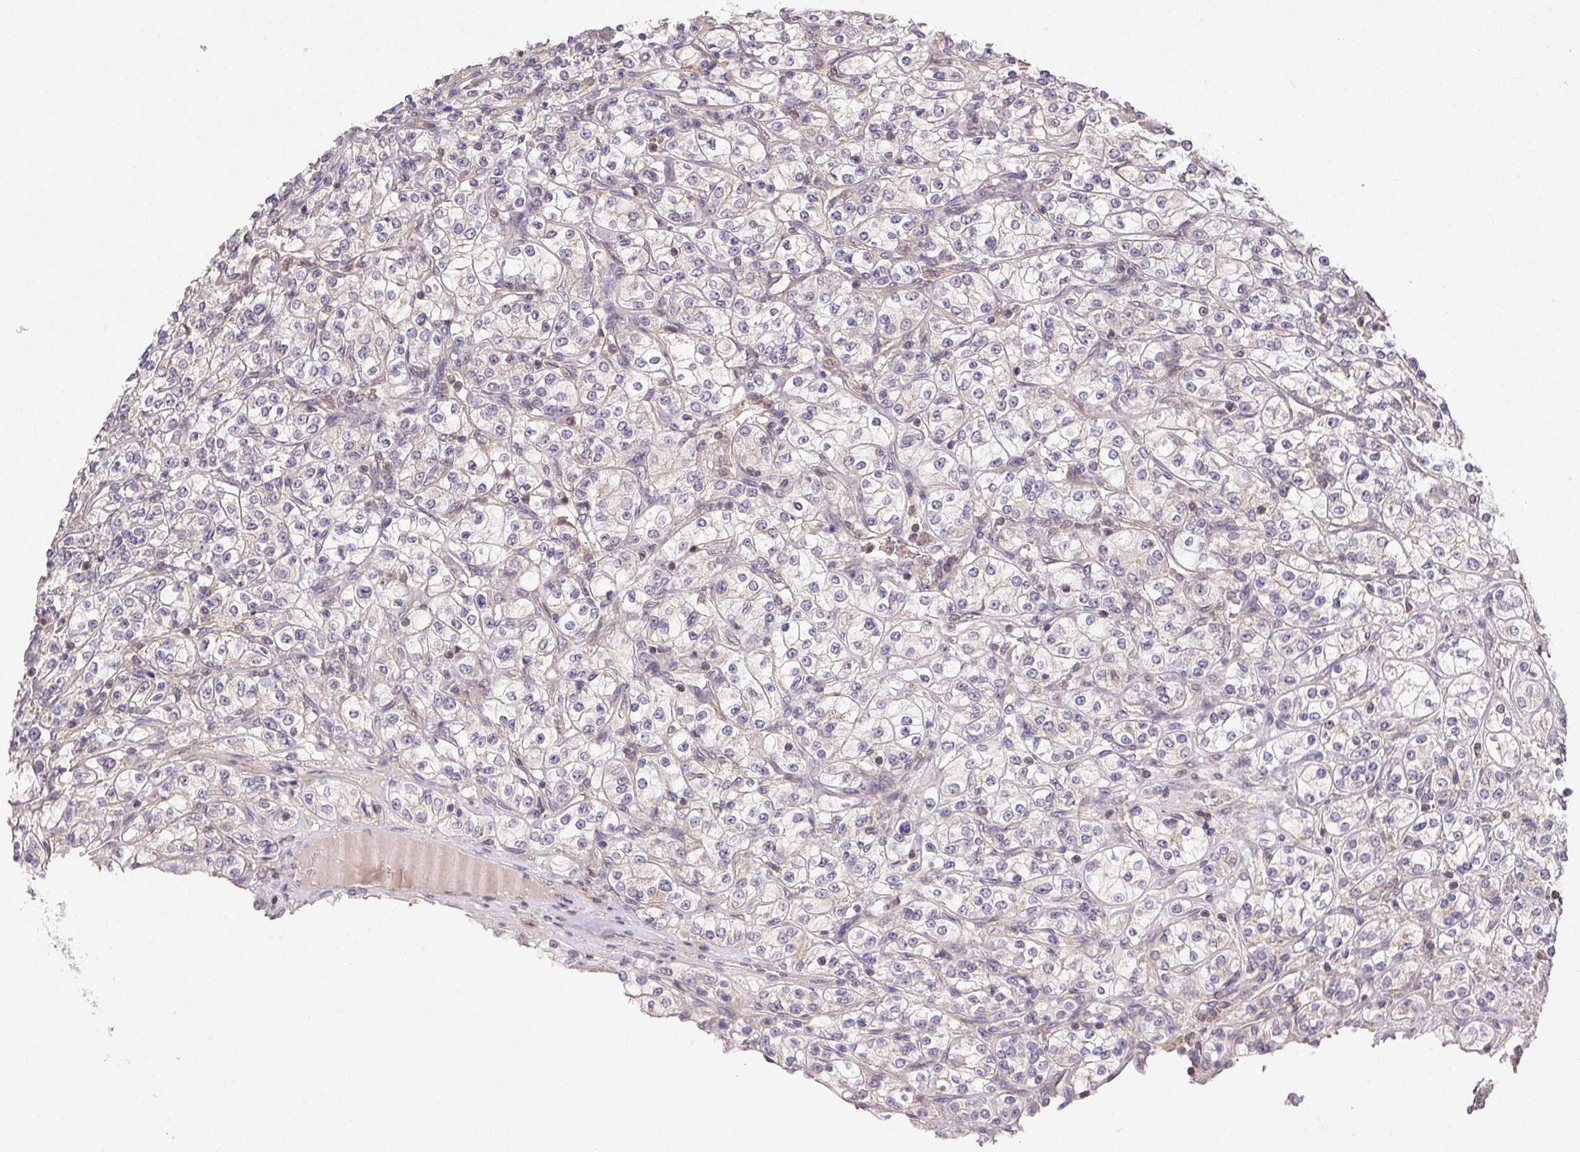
{"staining": {"intensity": "negative", "quantity": "none", "location": "none"}, "tissue": "renal cancer", "cell_type": "Tumor cells", "image_type": "cancer", "snomed": [{"axis": "morphology", "description": "Adenocarcinoma, NOS"}, {"axis": "topography", "description": "Kidney"}], "caption": "Immunohistochemical staining of adenocarcinoma (renal) reveals no significant expression in tumor cells.", "gene": "MAPKAPK2", "patient": {"sex": "male", "age": 77}}